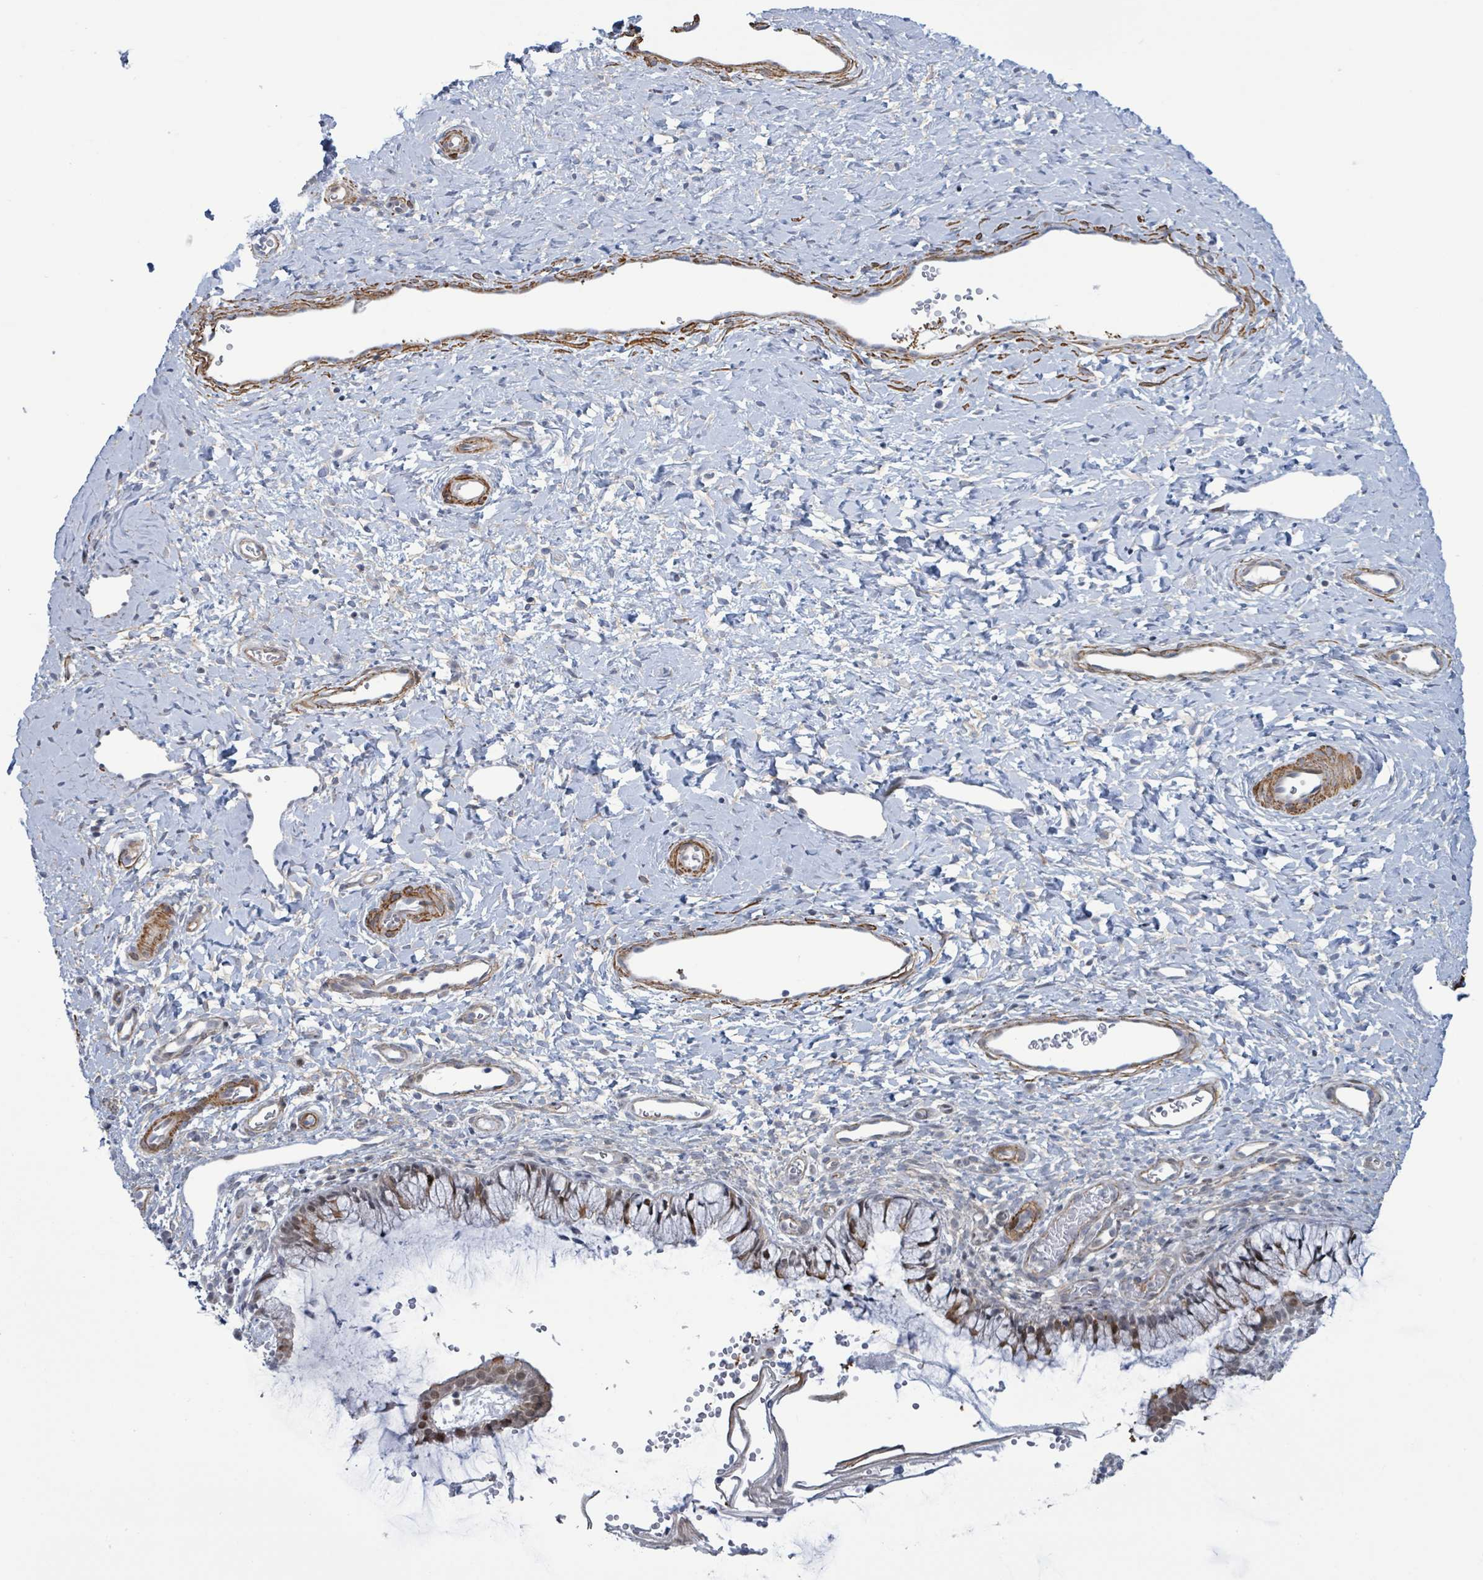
{"staining": {"intensity": "moderate", "quantity": "<25%", "location": "cytoplasmic/membranous"}, "tissue": "cervix", "cell_type": "Glandular cells", "image_type": "normal", "snomed": [{"axis": "morphology", "description": "Normal tissue, NOS"}, {"axis": "topography", "description": "Cervix"}], "caption": "DAB (3,3'-diaminobenzidine) immunohistochemical staining of normal human cervix shows moderate cytoplasmic/membranous protein staining in approximately <25% of glandular cells. The staining is performed using DAB (3,3'-diaminobenzidine) brown chromogen to label protein expression. The nuclei are counter-stained blue using hematoxylin.", "gene": "DMRTC1B", "patient": {"sex": "female", "age": 36}}